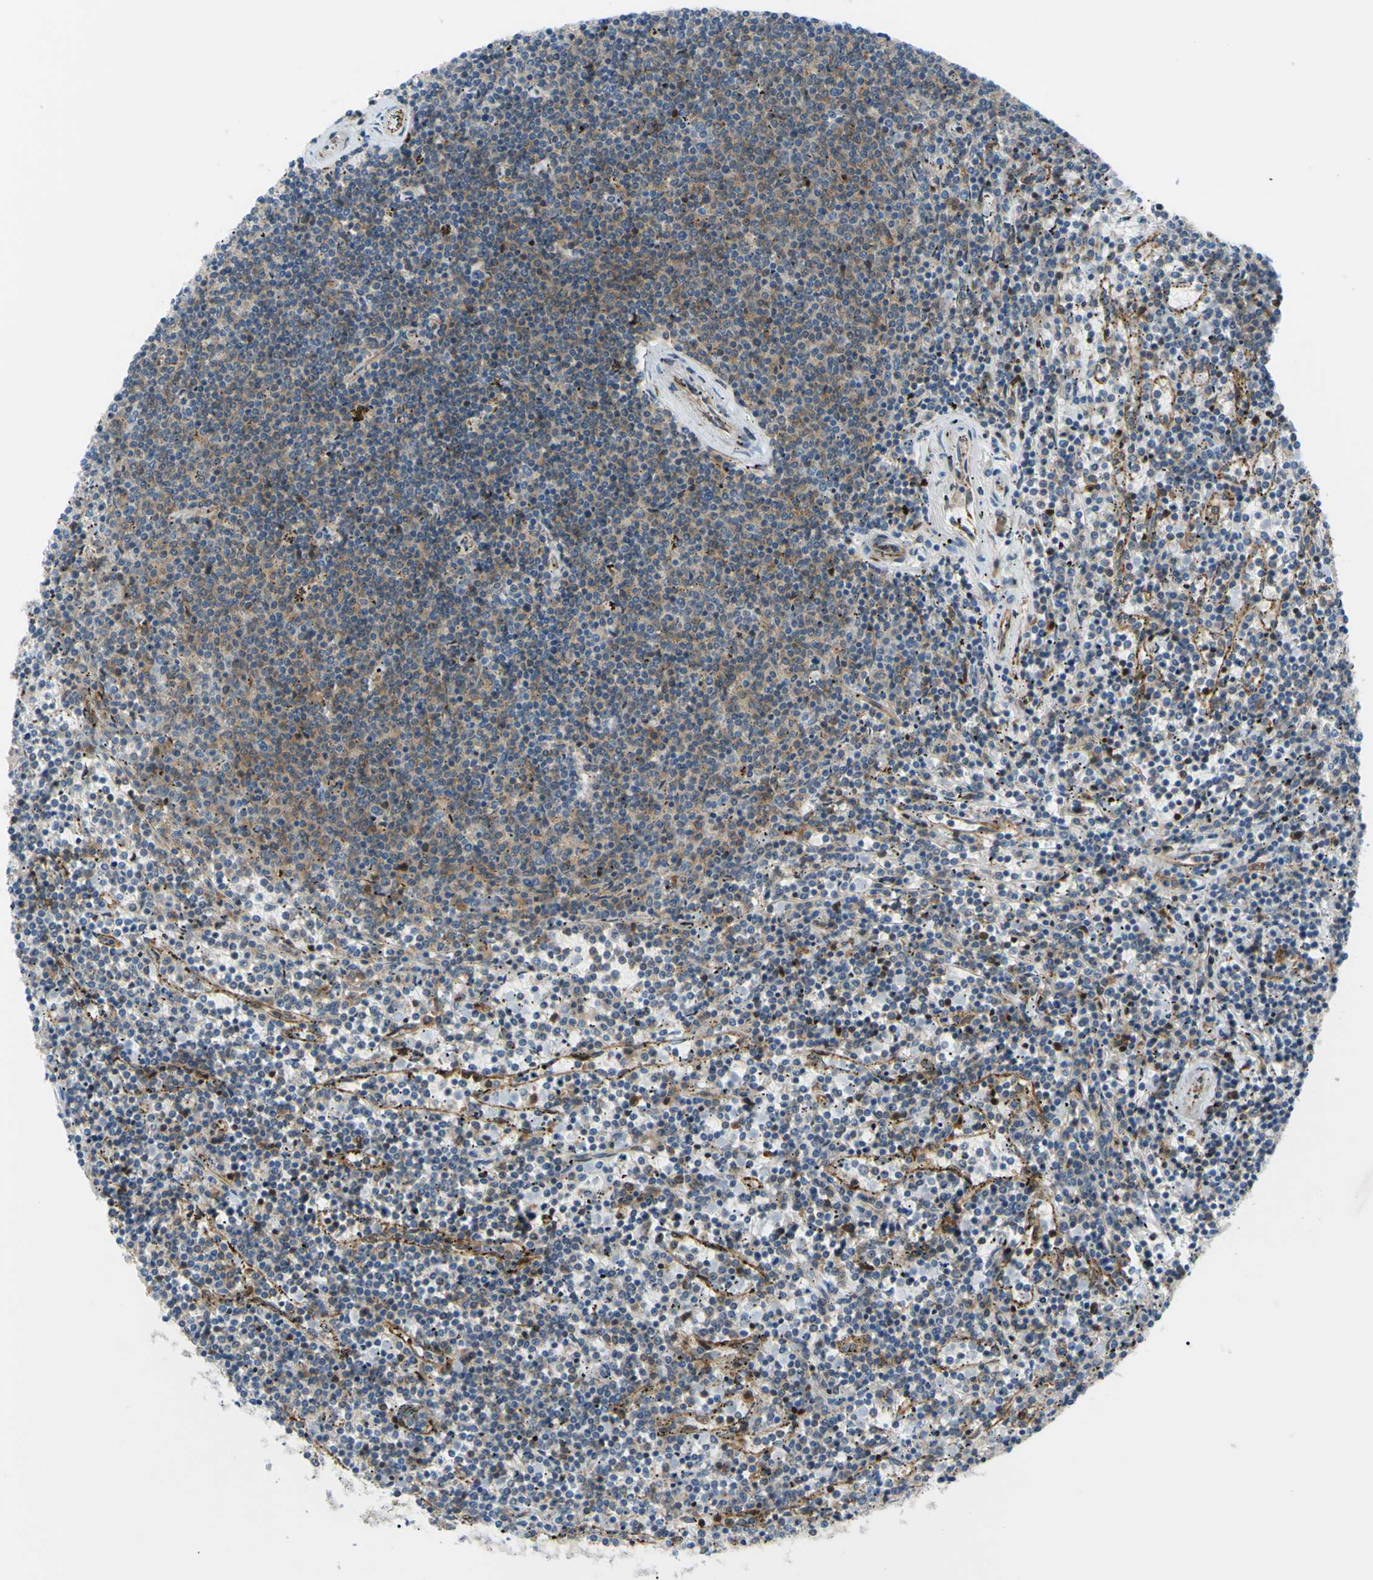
{"staining": {"intensity": "weak", "quantity": "25%-75%", "location": "cytoplasmic/membranous"}, "tissue": "lymphoma", "cell_type": "Tumor cells", "image_type": "cancer", "snomed": [{"axis": "morphology", "description": "Malignant lymphoma, non-Hodgkin's type, Low grade"}, {"axis": "topography", "description": "Spleen"}], "caption": "There is low levels of weak cytoplasmic/membranous expression in tumor cells of malignant lymphoma, non-Hodgkin's type (low-grade), as demonstrated by immunohistochemical staining (brown color).", "gene": "PAK2", "patient": {"sex": "female", "age": 50}}